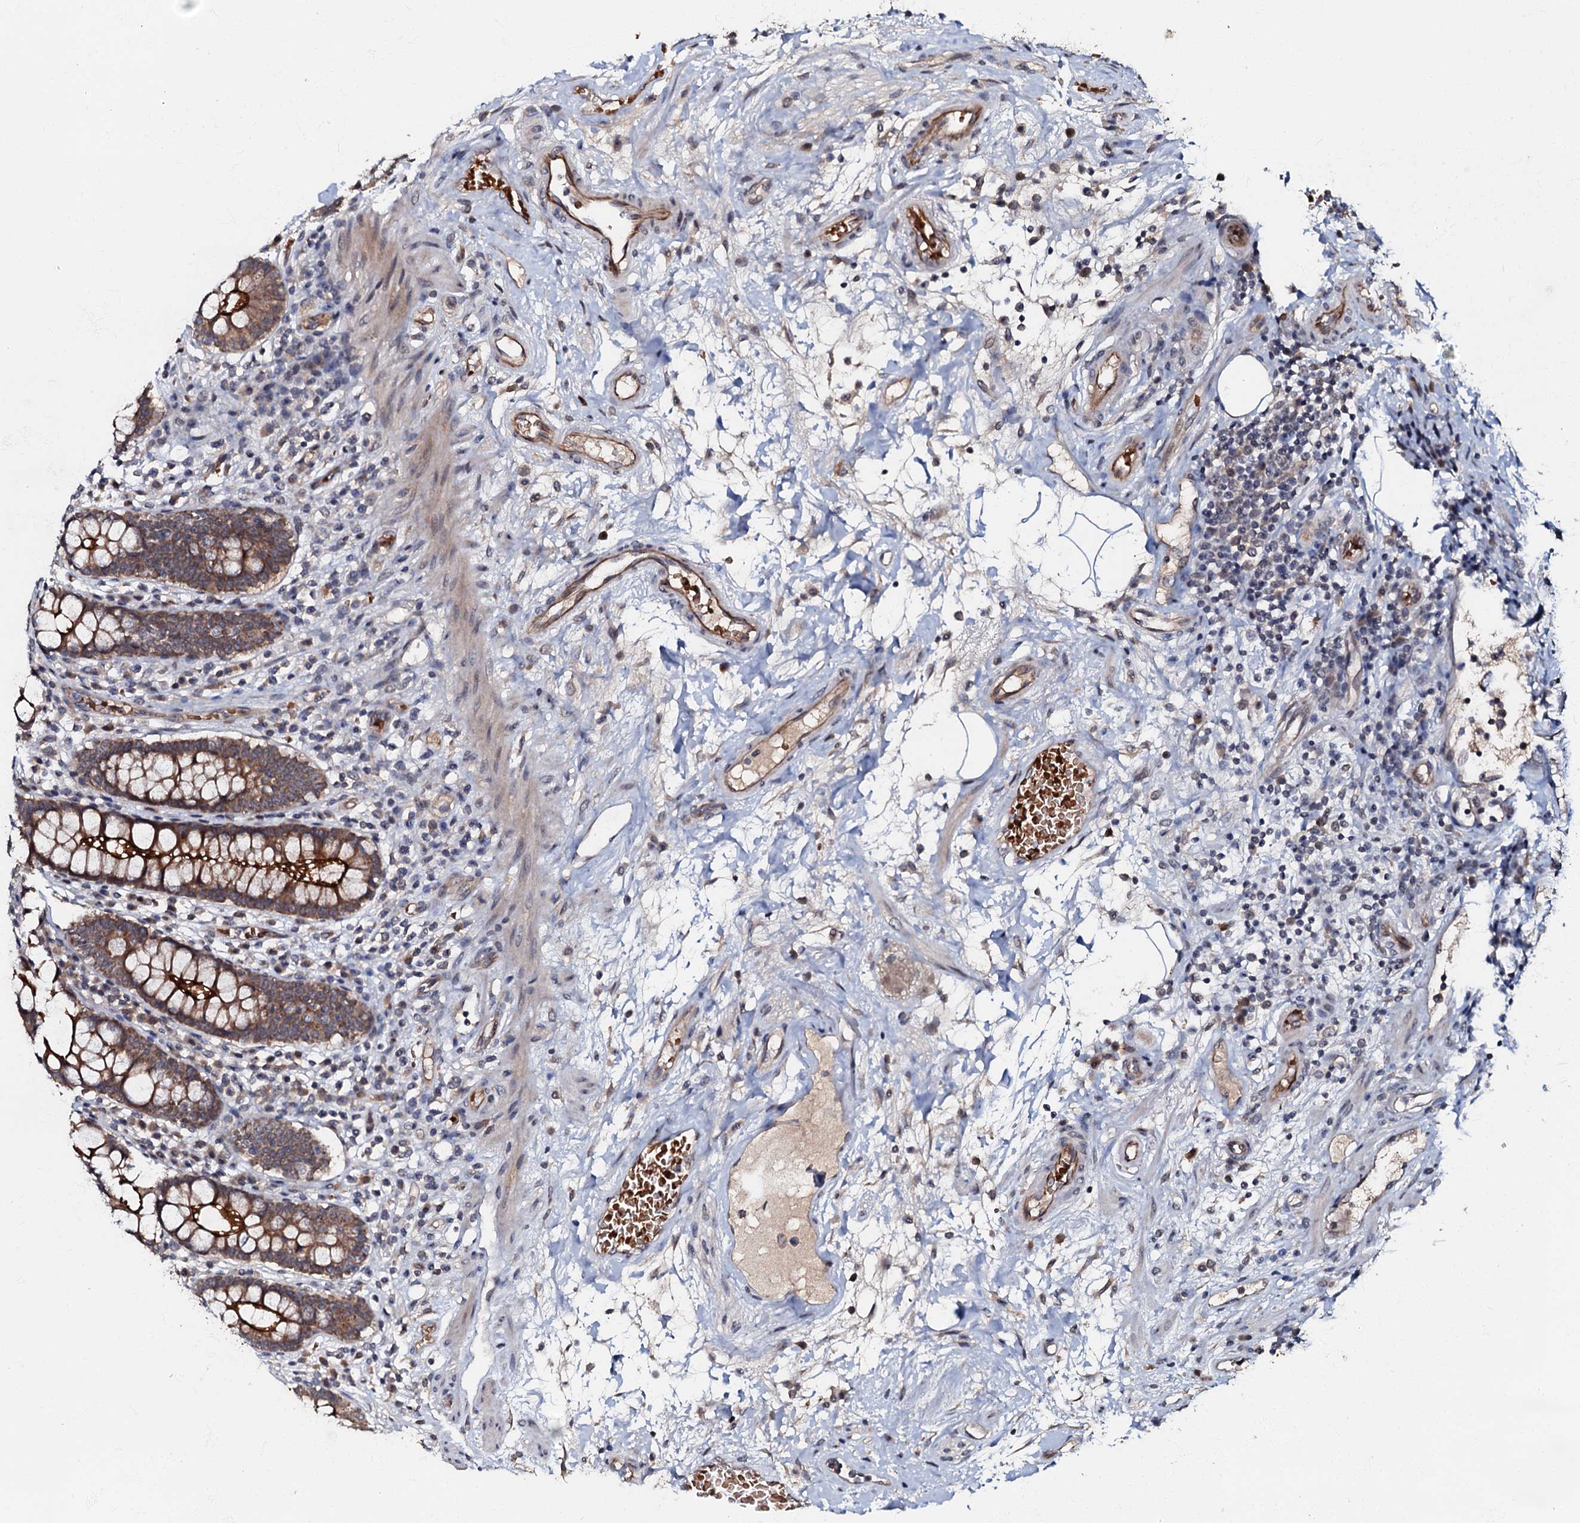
{"staining": {"intensity": "strong", "quantity": ">75%", "location": "cytoplasmic/membranous"}, "tissue": "colon", "cell_type": "Endothelial cells", "image_type": "normal", "snomed": [{"axis": "morphology", "description": "Normal tissue, NOS"}, {"axis": "topography", "description": "Colon"}], "caption": "Immunohistochemistry staining of normal colon, which displays high levels of strong cytoplasmic/membranous expression in about >75% of endothelial cells indicating strong cytoplasmic/membranous protein expression. The staining was performed using DAB (brown) for protein detection and nuclei were counterstained in hematoxylin (blue).", "gene": "MANSC4", "patient": {"sex": "female", "age": 79}}